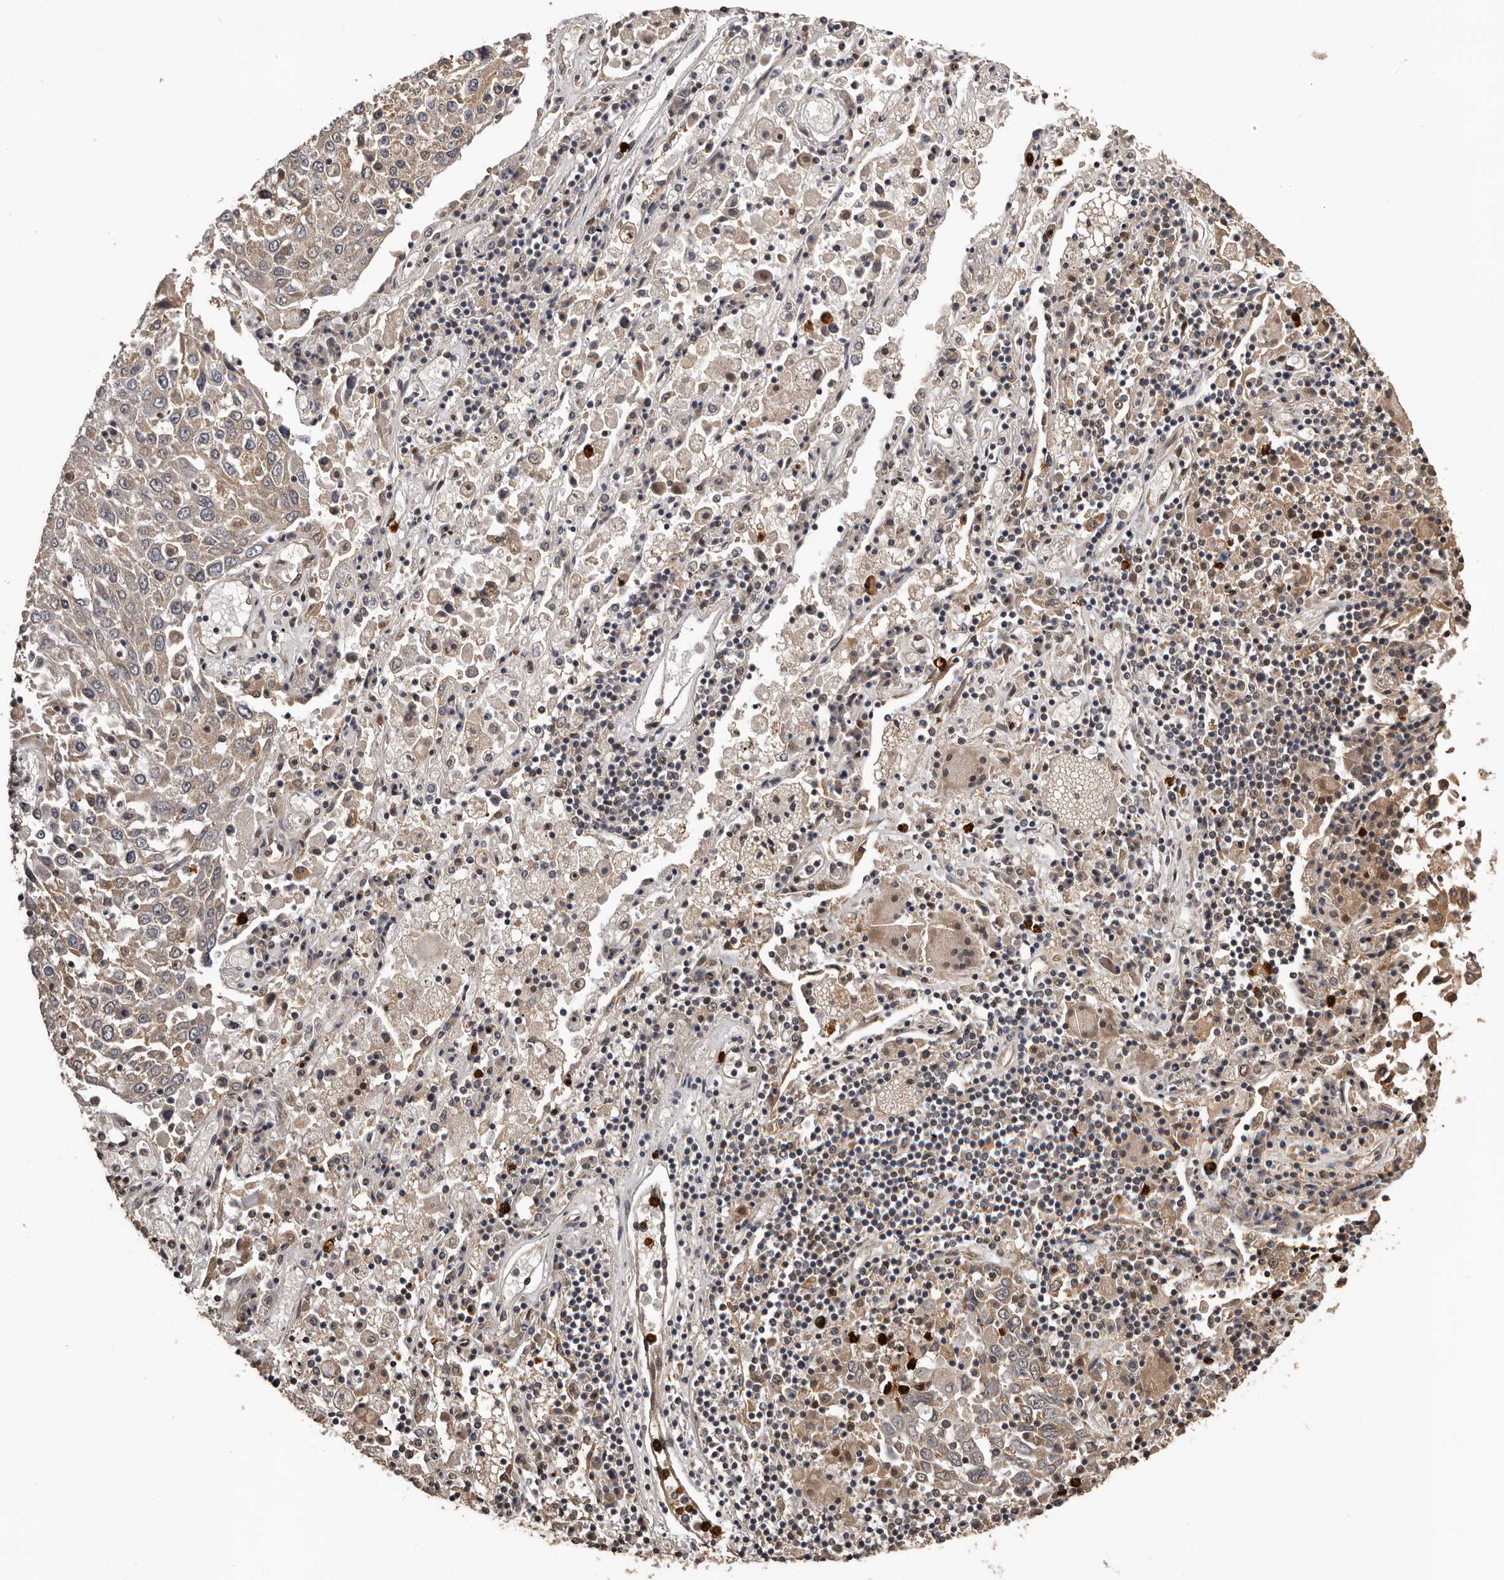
{"staining": {"intensity": "weak", "quantity": "25%-75%", "location": "cytoplasmic/membranous"}, "tissue": "lung cancer", "cell_type": "Tumor cells", "image_type": "cancer", "snomed": [{"axis": "morphology", "description": "Squamous cell carcinoma, NOS"}, {"axis": "topography", "description": "Lung"}], "caption": "Immunohistochemistry image of neoplastic tissue: human lung squamous cell carcinoma stained using immunohistochemistry (IHC) shows low levels of weak protein expression localized specifically in the cytoplasmic/membranous of tumor cells, appearing as a cytoplasmic/membranous brown color.", "gene": "VPS37A", "patient": {"sex": "male", "age": 65}}